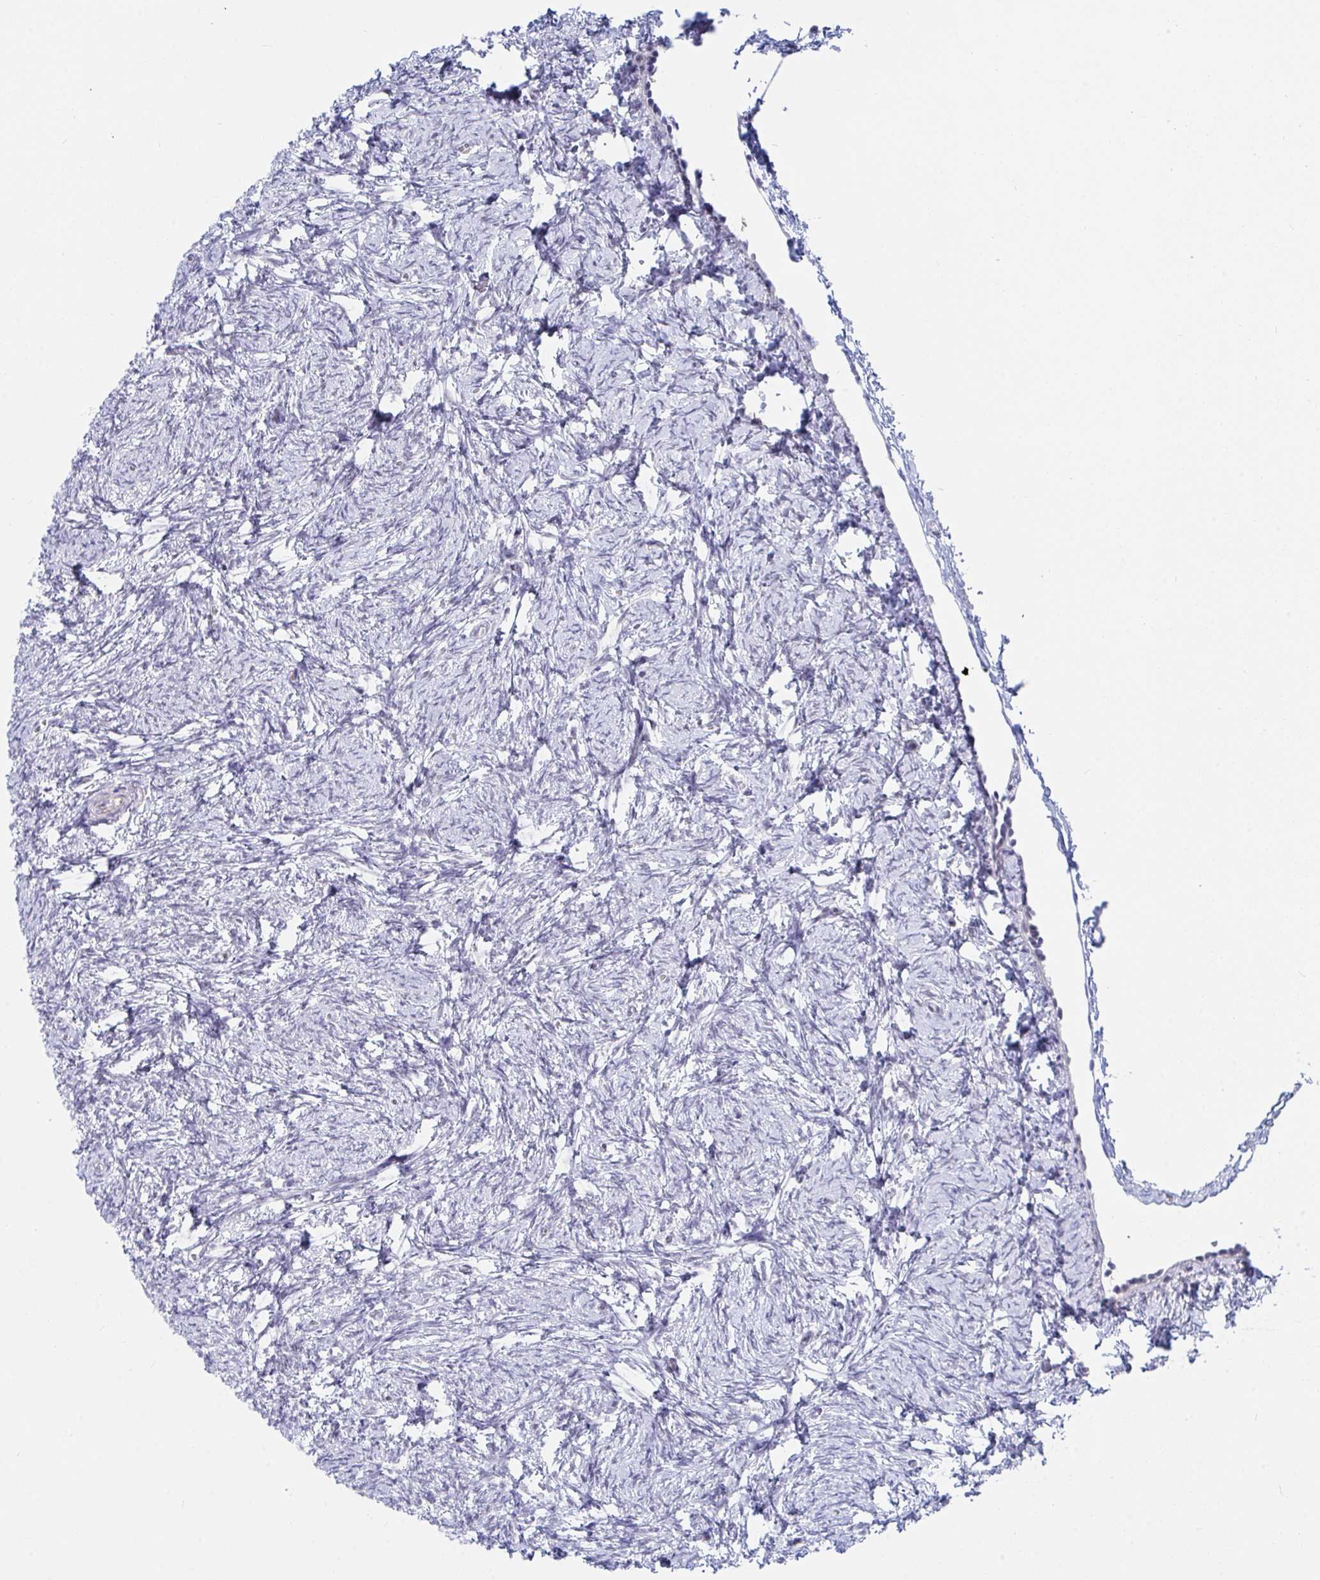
{"staining": {"intensity": "negative", "quantity": "none", "location": "none"}, "tissue": "ovary", "cell_type": "Follicle cells", "image_type": "normal", "snomed": [{"axis": "morphology", "description": "Normal tissue, NOS"}, {"axis": "topography", "description": "Ovary"}], "caption": "Micrograph shows no significant protein expression in follicle cells of unremarkable ovary.", "gene": "DAOA", "patient": {"sex": "female", "age": 41}}